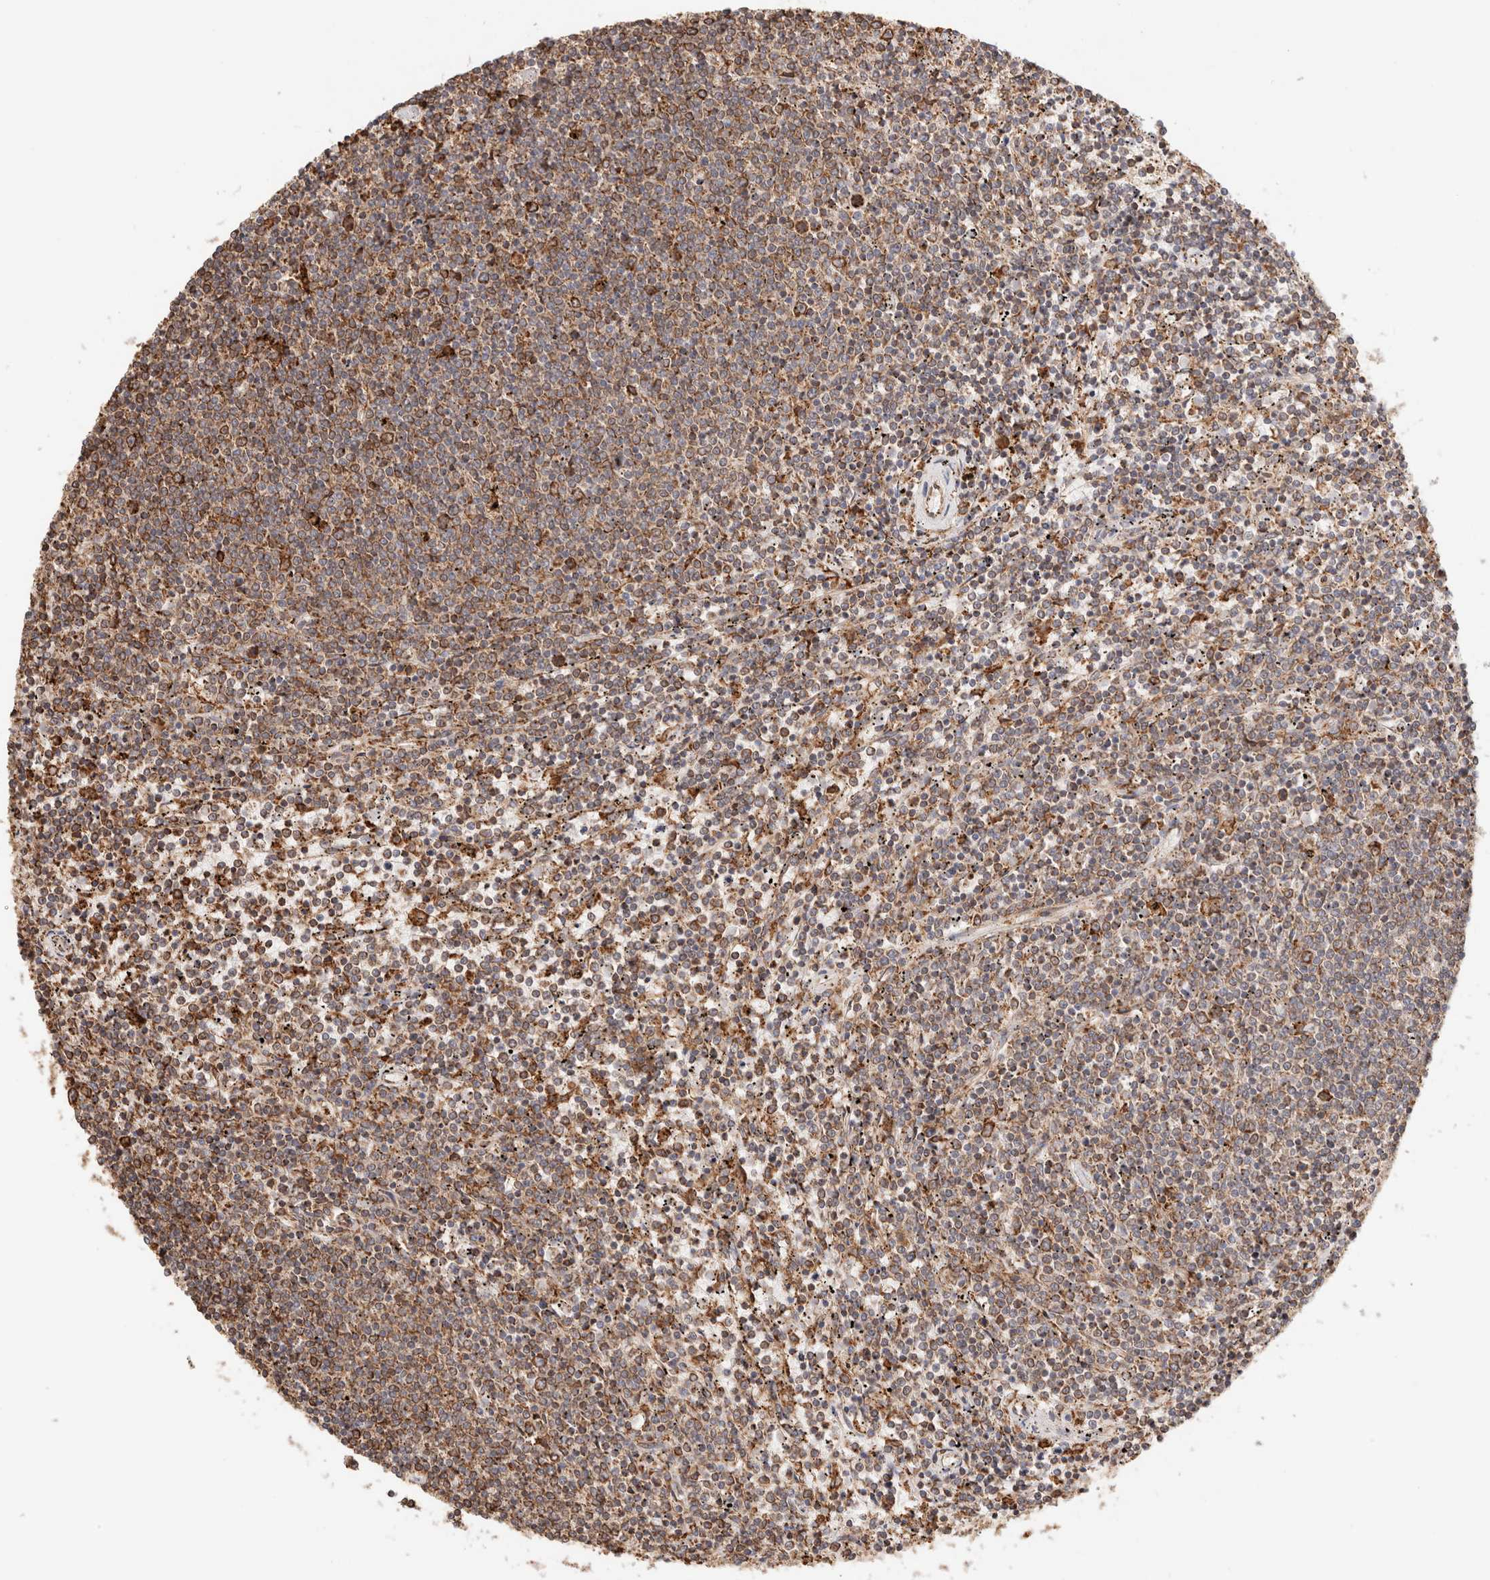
{"staining": {"intensity": "moderate", "quantity": ">75%", "location": "cytoplasmic/membranous"}, "tissue": "lymphoma", "cell_type": "Tumor cells", "image_type": "cancer", "snomed": [{"axis": "morphology", "description": "Malignant lymphoma, non-Hodgkin's type, Low grade"}, {"axis": "topography", "description": "Spleen"}], "caption": "Immunohistochemical staining of human low-grade malignant lymphoma, non-Hodgkin's type shows medium levels of moderate cytoplasmic/membranous protein expression in about >75% of tumor cells.", "gene": "FER", "patient": {"sex": "female", "age": 50}}